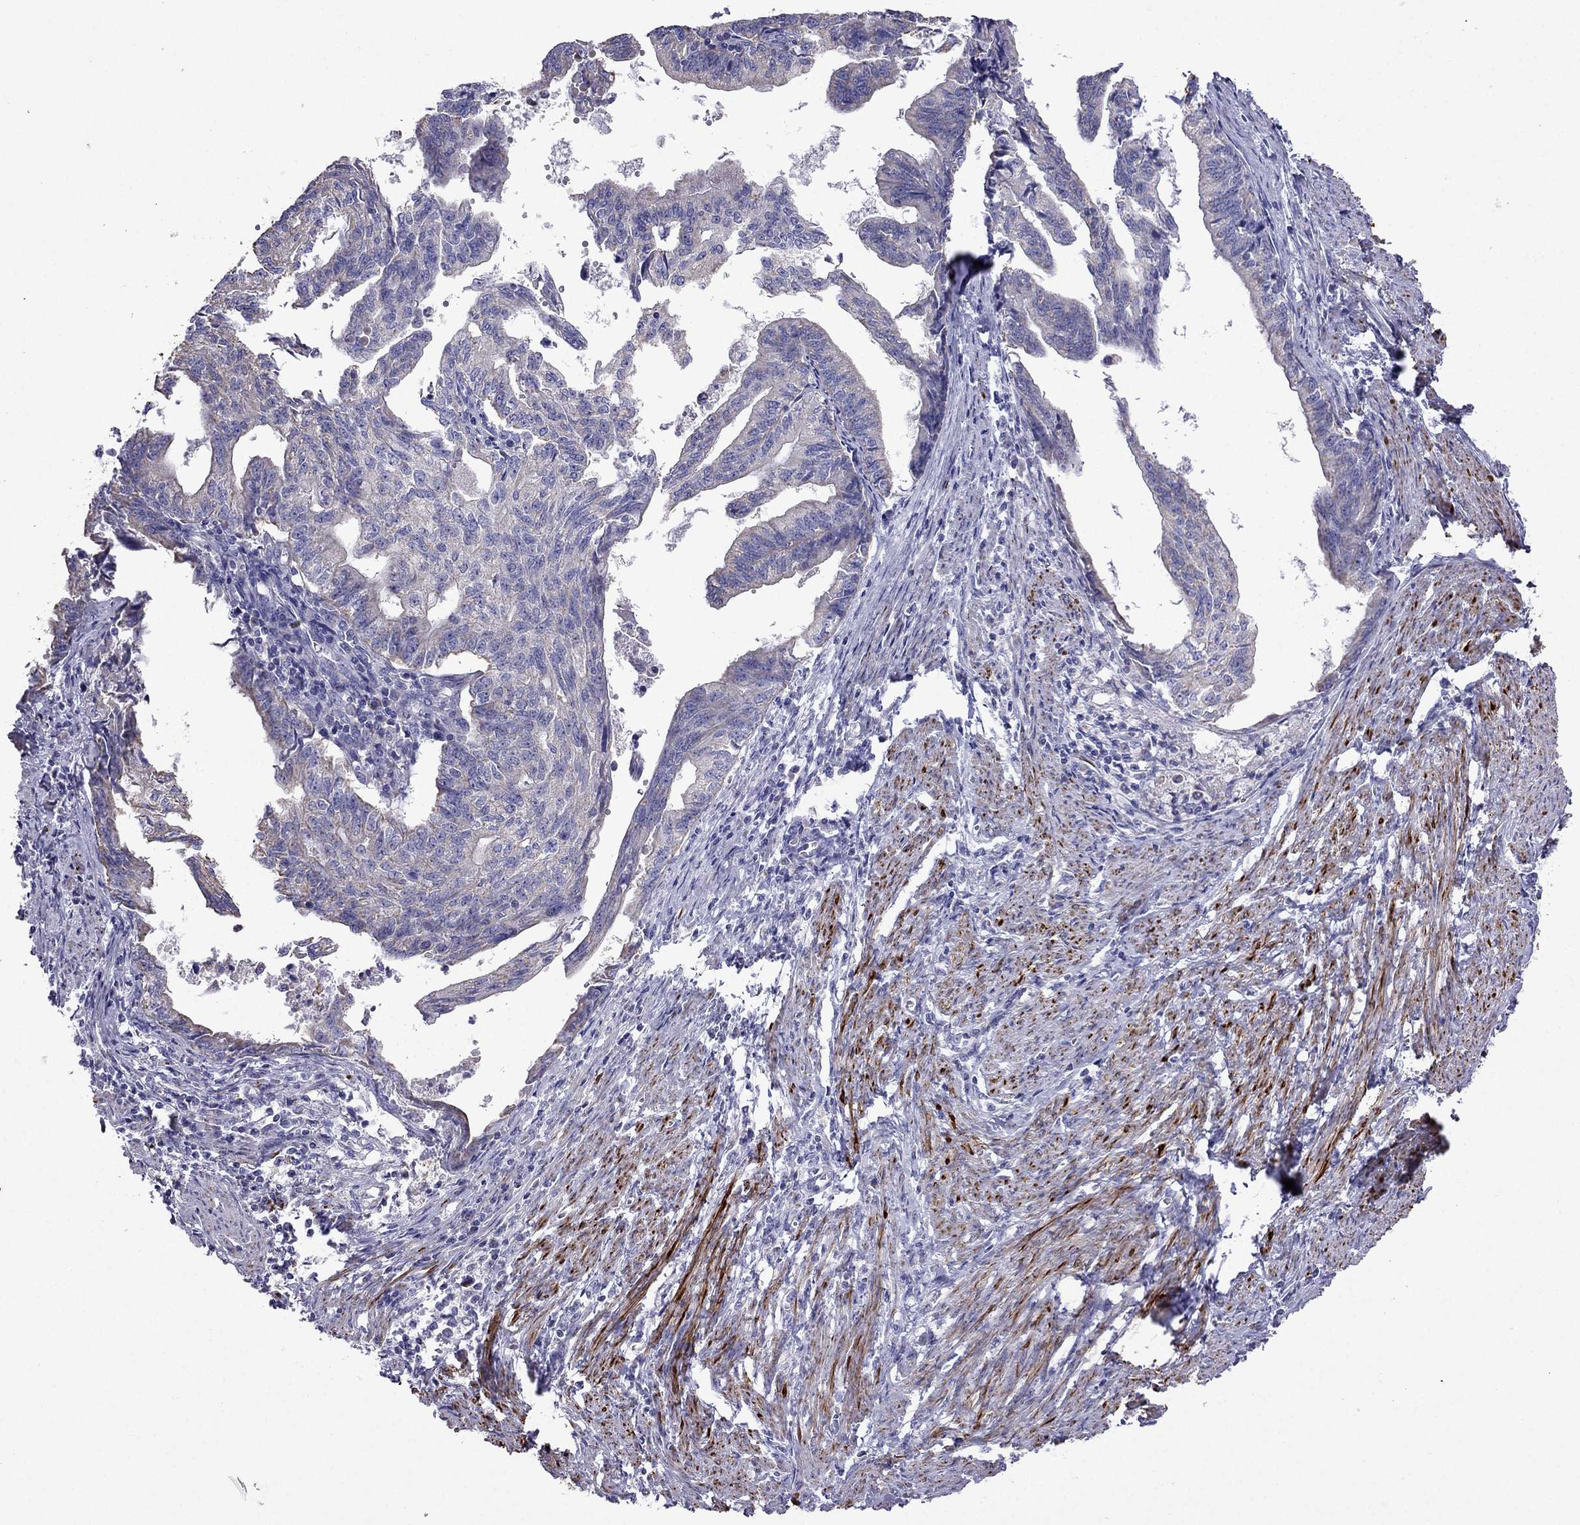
{"staining": {"intensity": "negative", "quantity": "none", "location": "none"}, "tissue": "endometrial cancer", "cell_type": "Tumor cells", "image_type": "cancer", "snomed": [{"axis": "morphology", "description": "Adenocarcinoma, NOS"}, {"axis": "topography", "description": "Endometrium"}], "caption": "The image displays no staining of tumor cells in endometrial adenocarcinoma.", "gene": "DSC1", "patient": {"sex": "female", "age": 65}}